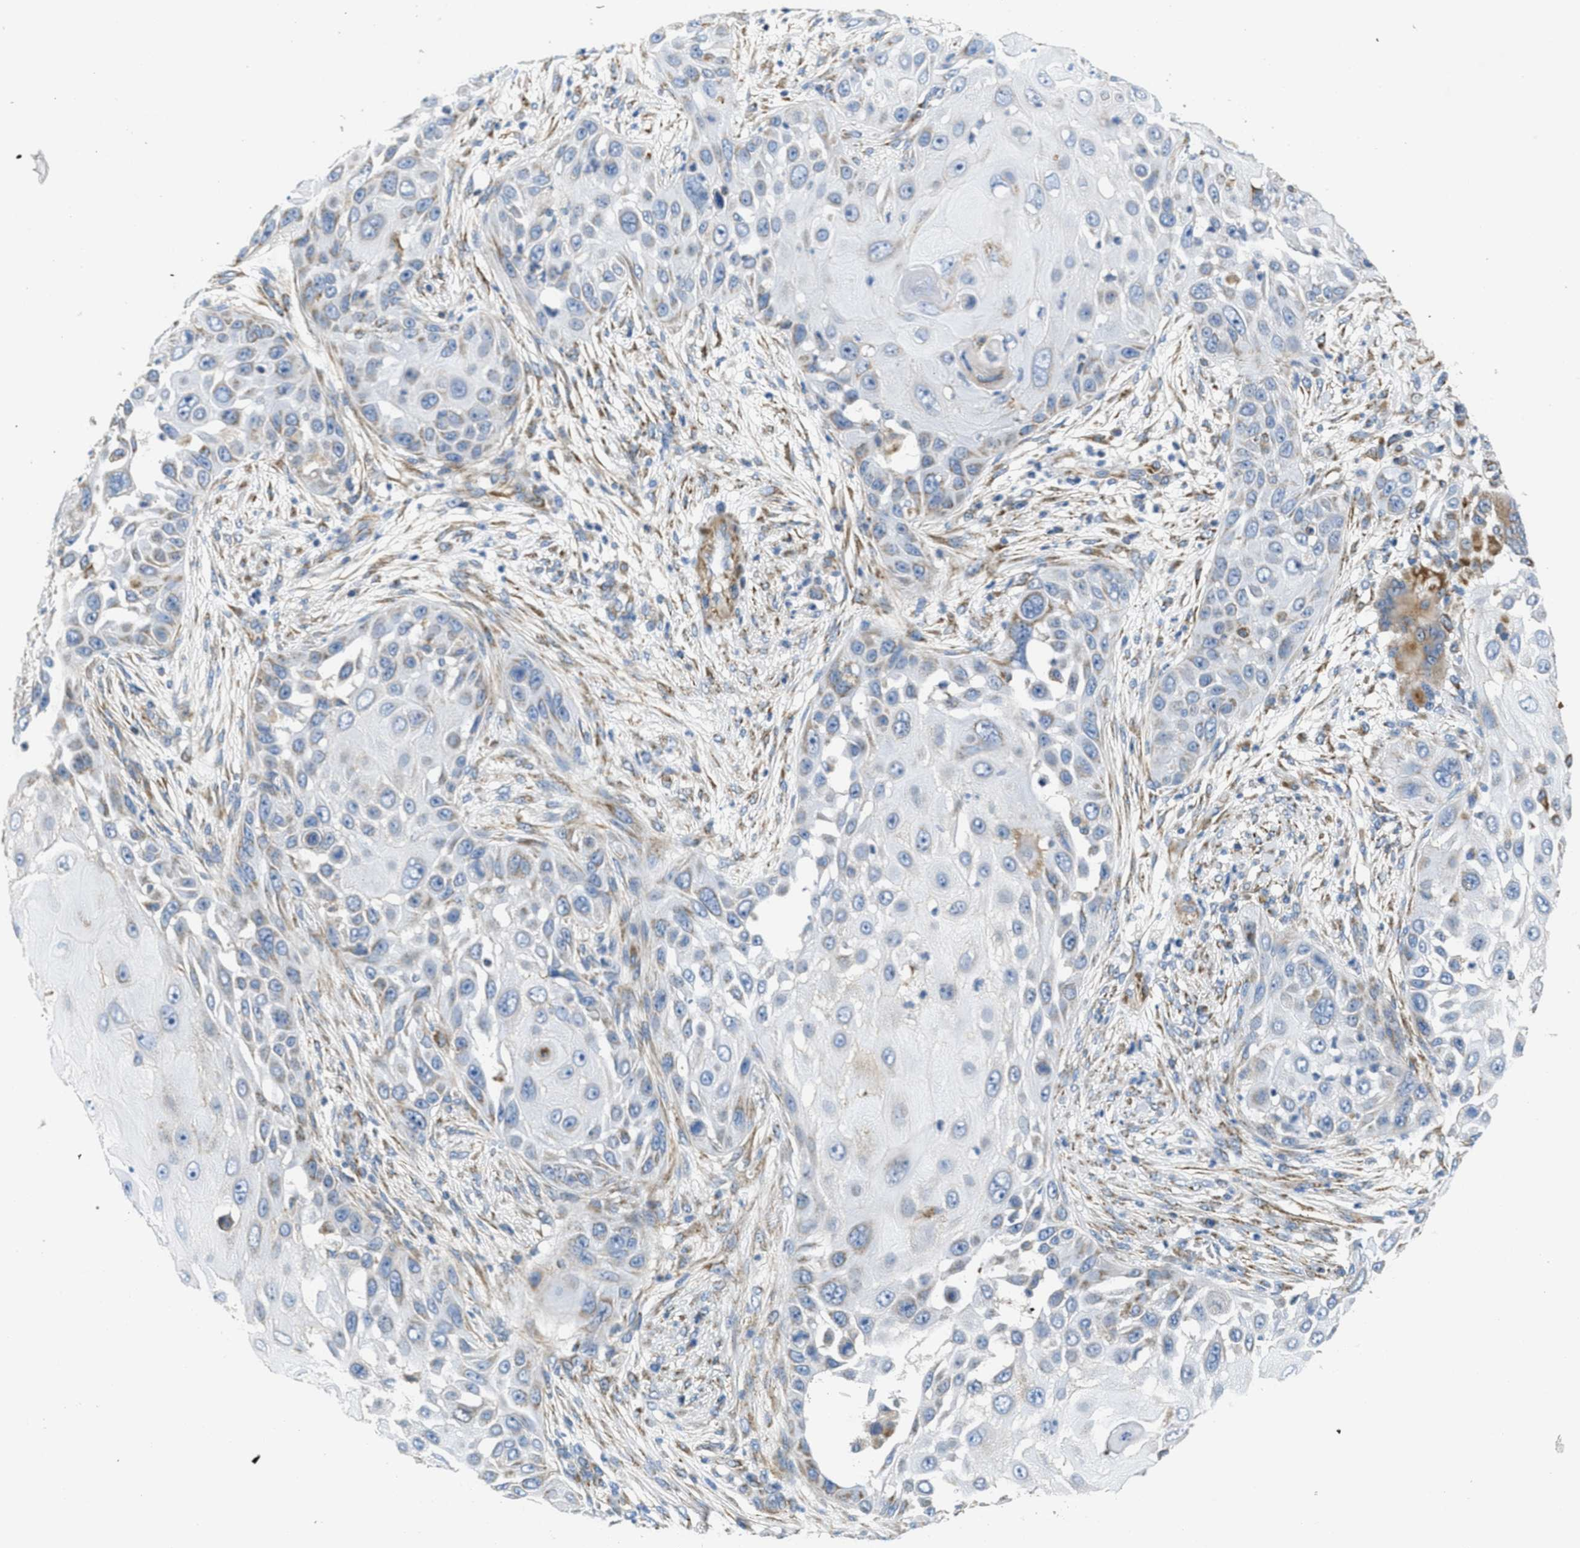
{"staining": {"intensity": "negative", "quantity": "none", "location": "none"}, "tissue": "skin cancer", "cell_type": "Tumor cells", "image_type": "cancer", "snomed": [{"axis": "morphology", "description": "Squamous cell carcinoma, NOS"}, {"axis": "topography", "description": "Skin"}], "caption": "A photomicrograph of human skin squamous cell carcinoma is negative for staining in tumor cells.", "gene": "BTN3A1", "patient": {"sex": "female", "age": 44}}